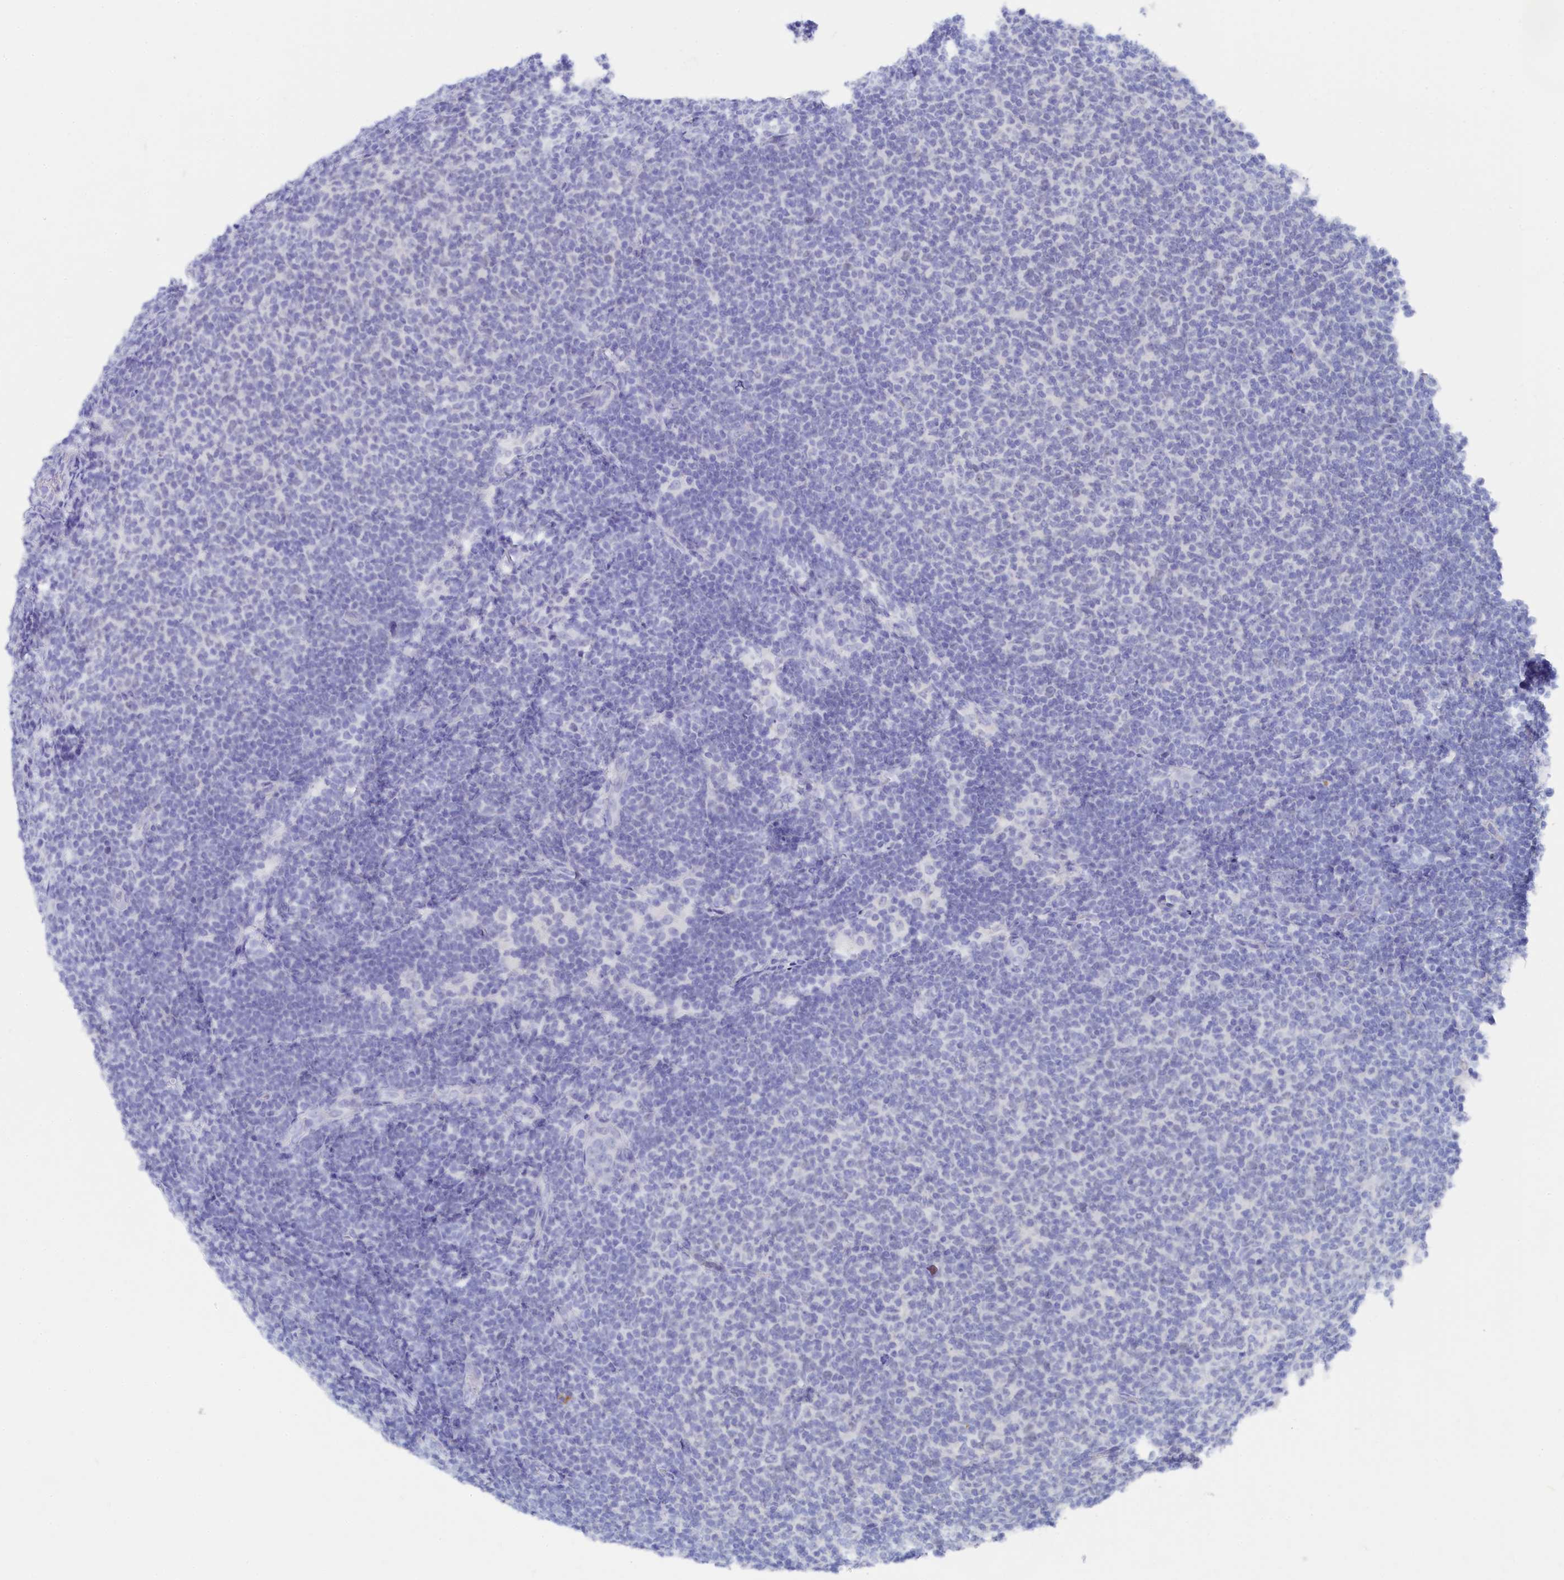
{"staining": {"intensity": "negative", "quantity": "none", "location": "none"}, "tissue": "lymphoma", "cell_type": "Tumor cells", "image_type": "cancer", "snomed": [{"axis": "morphology", "description": "Malignant lymphoma, non-Hodgkin's type, Low grade"}, {"axis": "topography", "description": "Lymph node"}], "caption": "Immunohistochemical staining of human lymphoma exhibits no significant positivity in tumor cells.", "gene": "TRIM10", "patient": {"sex": "male", "age": 66}}